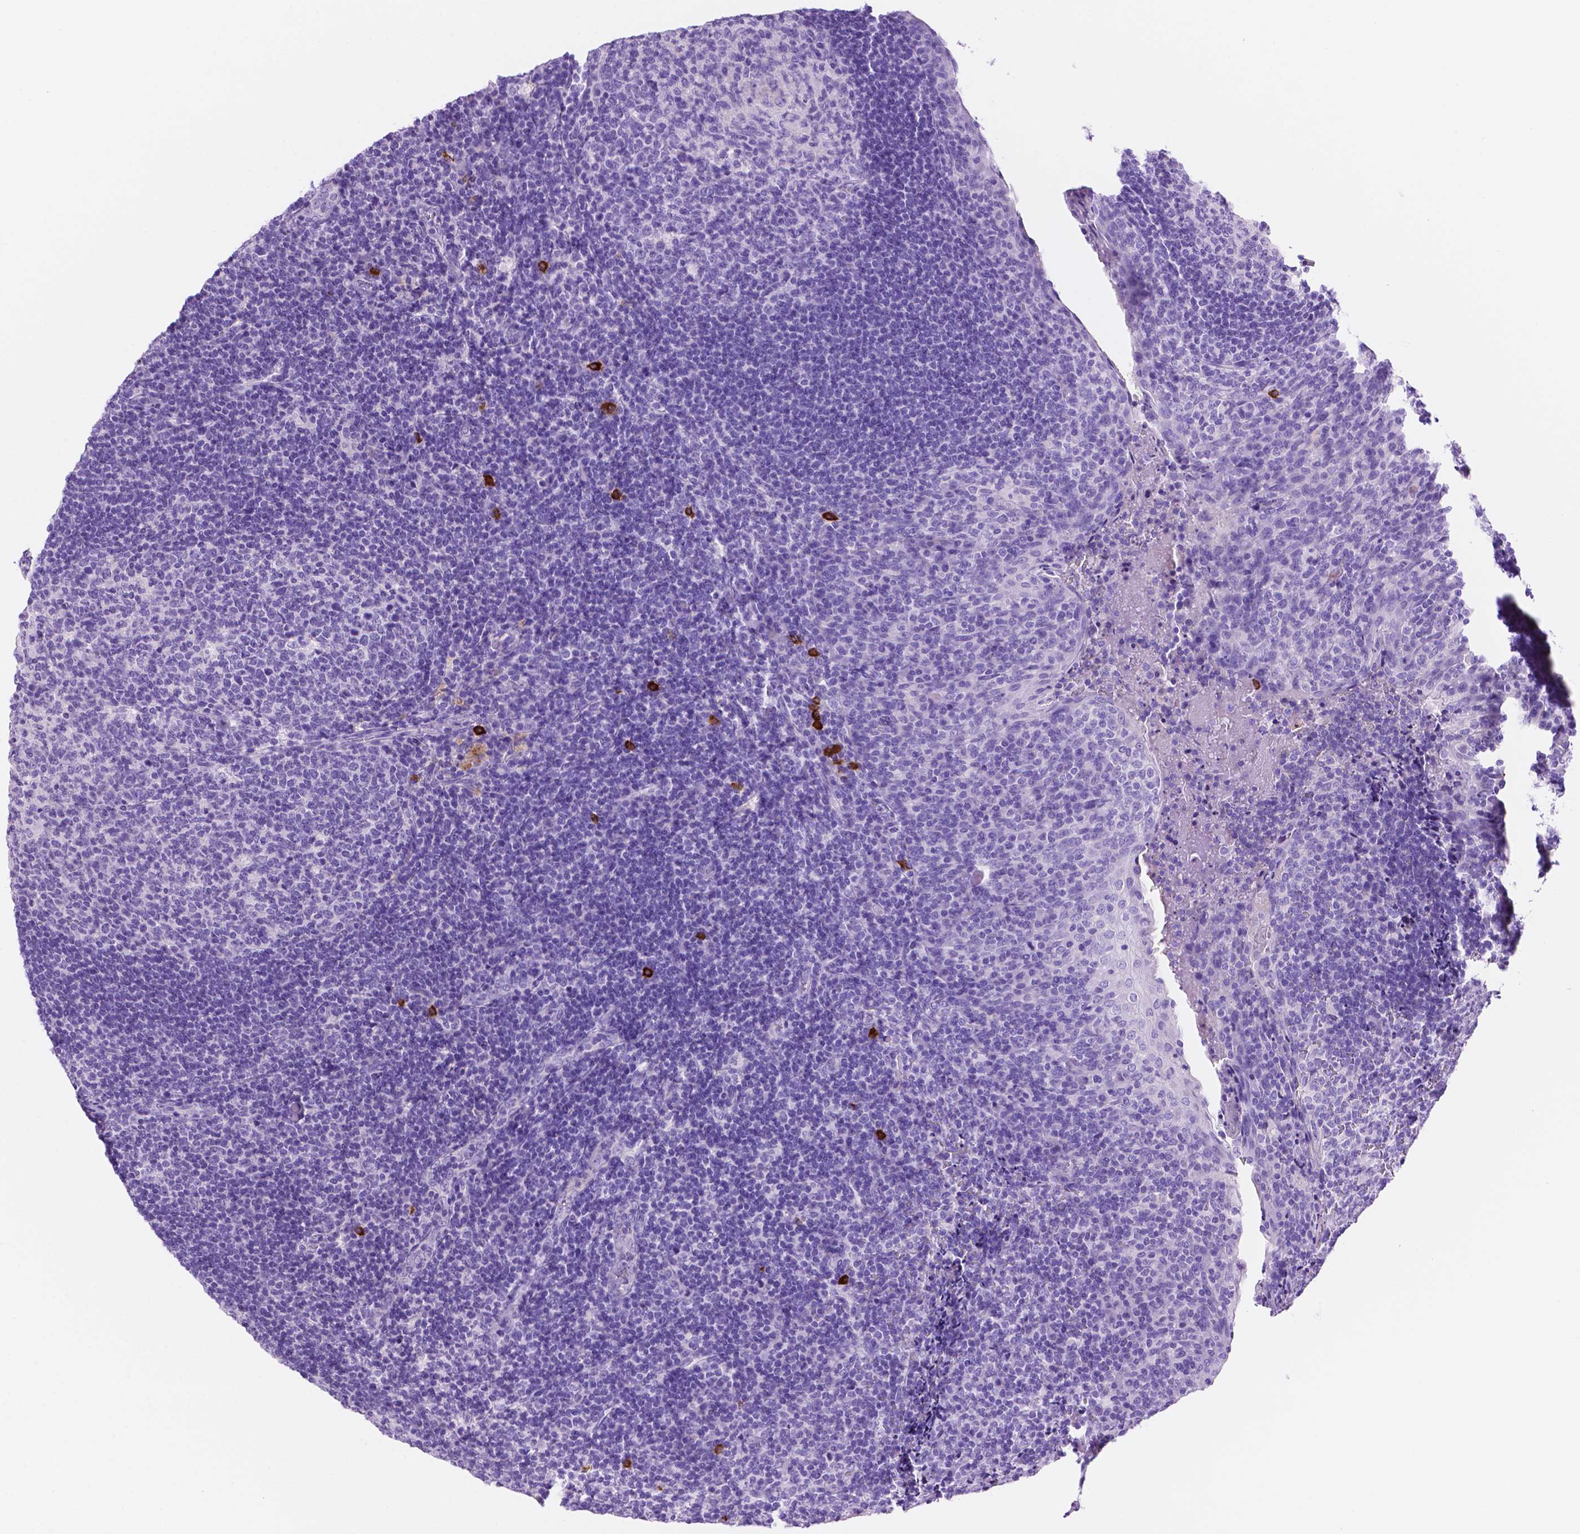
{"staining": {"intensity": "negative", "quantity": "none", "location": "none"}, "tissue": "tonsil", "cell_type": "Germinal center cells", "image_type": "normal", "snomed": [{"axis": "morphology", "description": "Normal tissue, NOS"}, {"axis": "topography", "description": "Tonsil"}], "caption": "This is a histopathology image of immunohistochemistry staining of benign tonsil, which shows no positivity in germinal center cells.", "gene": "FOXB2", "patient": {"sex": "female", "age": 10}}